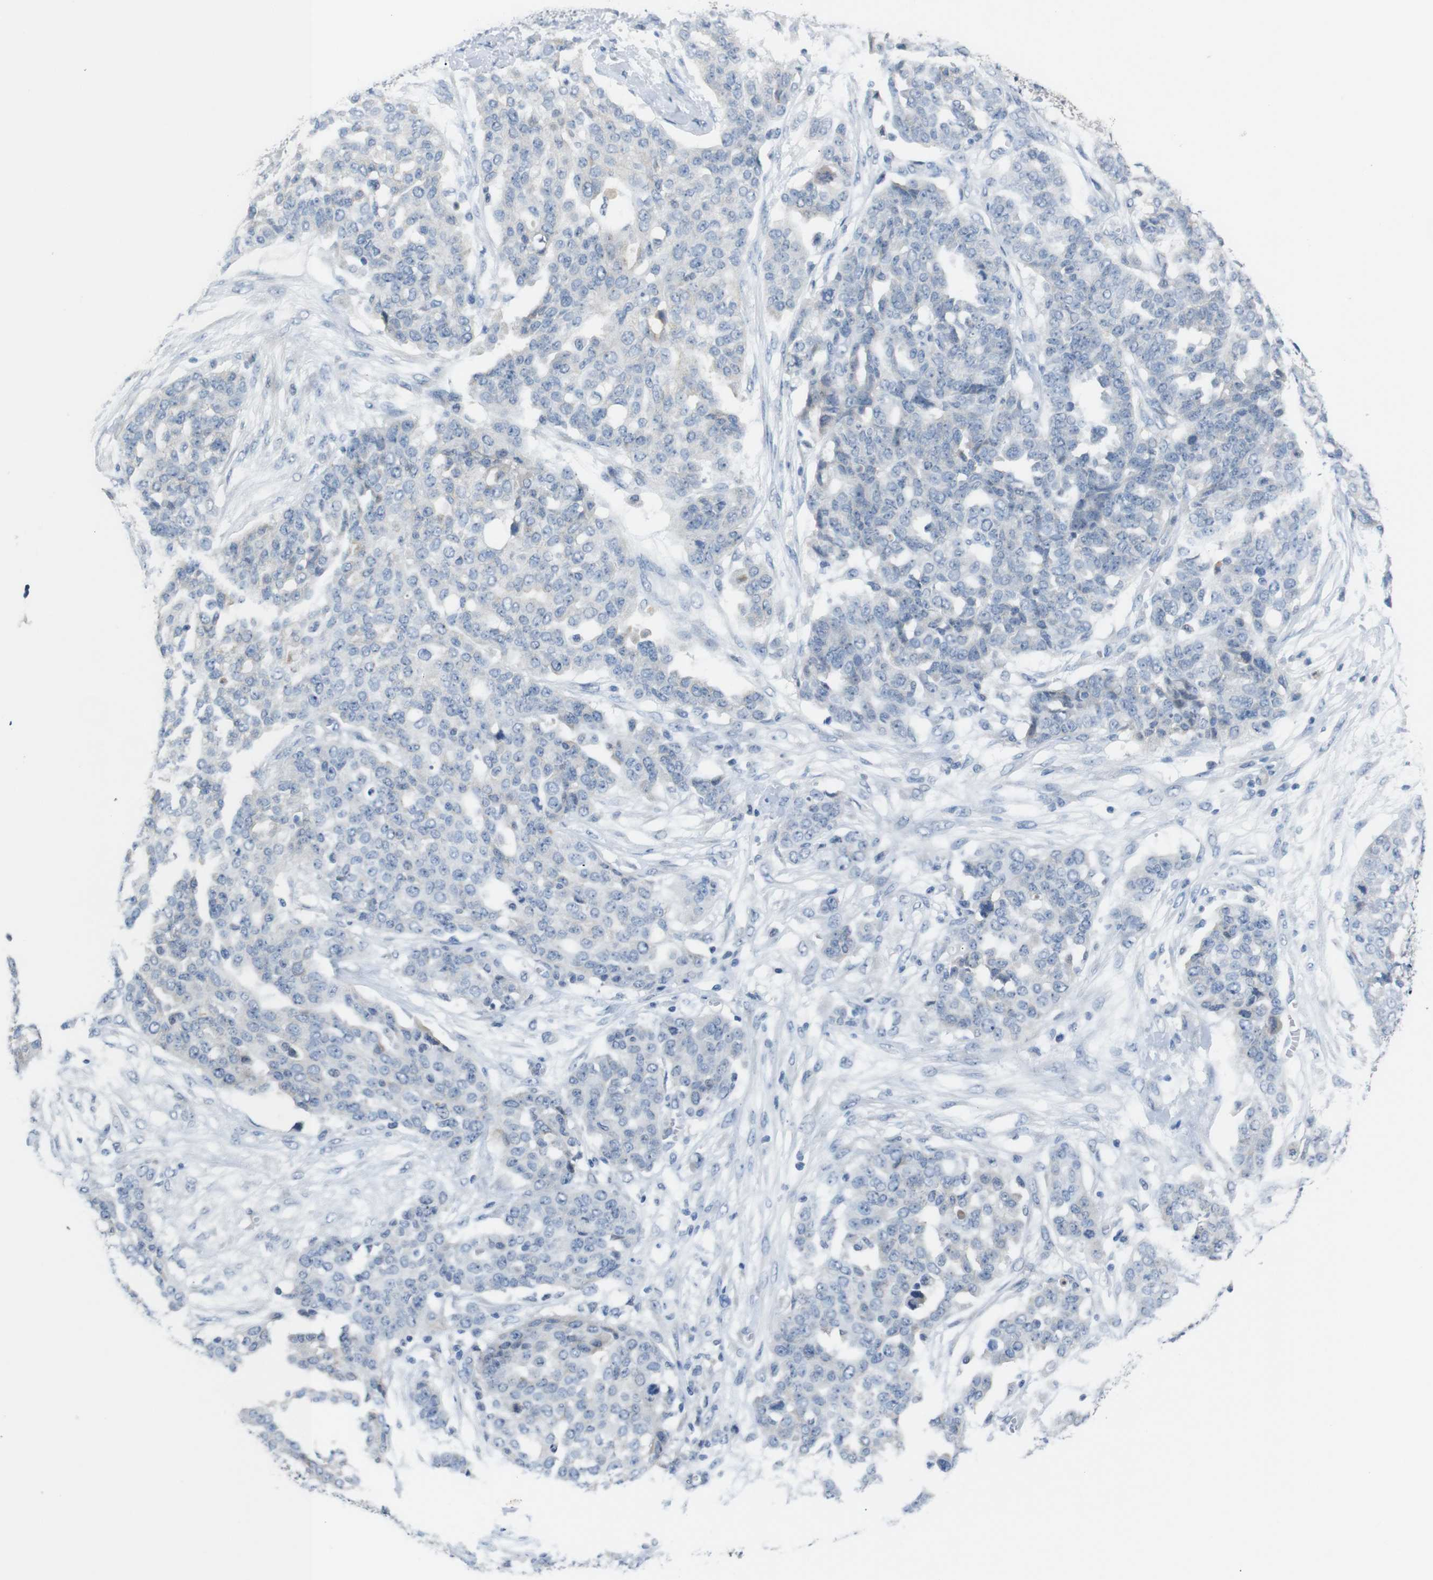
{"staining": {"intensity": "negative", "quantity": "none", "location": "none"}, "tissue": "ovarian cancer", "cell_type": "Tumor cells", "image_type": "cancer", "snomed": [{"axis": "morphology", "description": "Cystadenocarcinoma, serous, NOS"}, {"axis": "topography", "description": "Soft tissue"}, {"axis": "topography", "description": "Ovary"}], "caption": "This is an immunohistochemistry (IHC) image of human ovarian serous cystadenocarcinoma. There is no staining in tumor cells.", "gene": "CHRM5", "patient": {"sex": "female", "age": 57}}